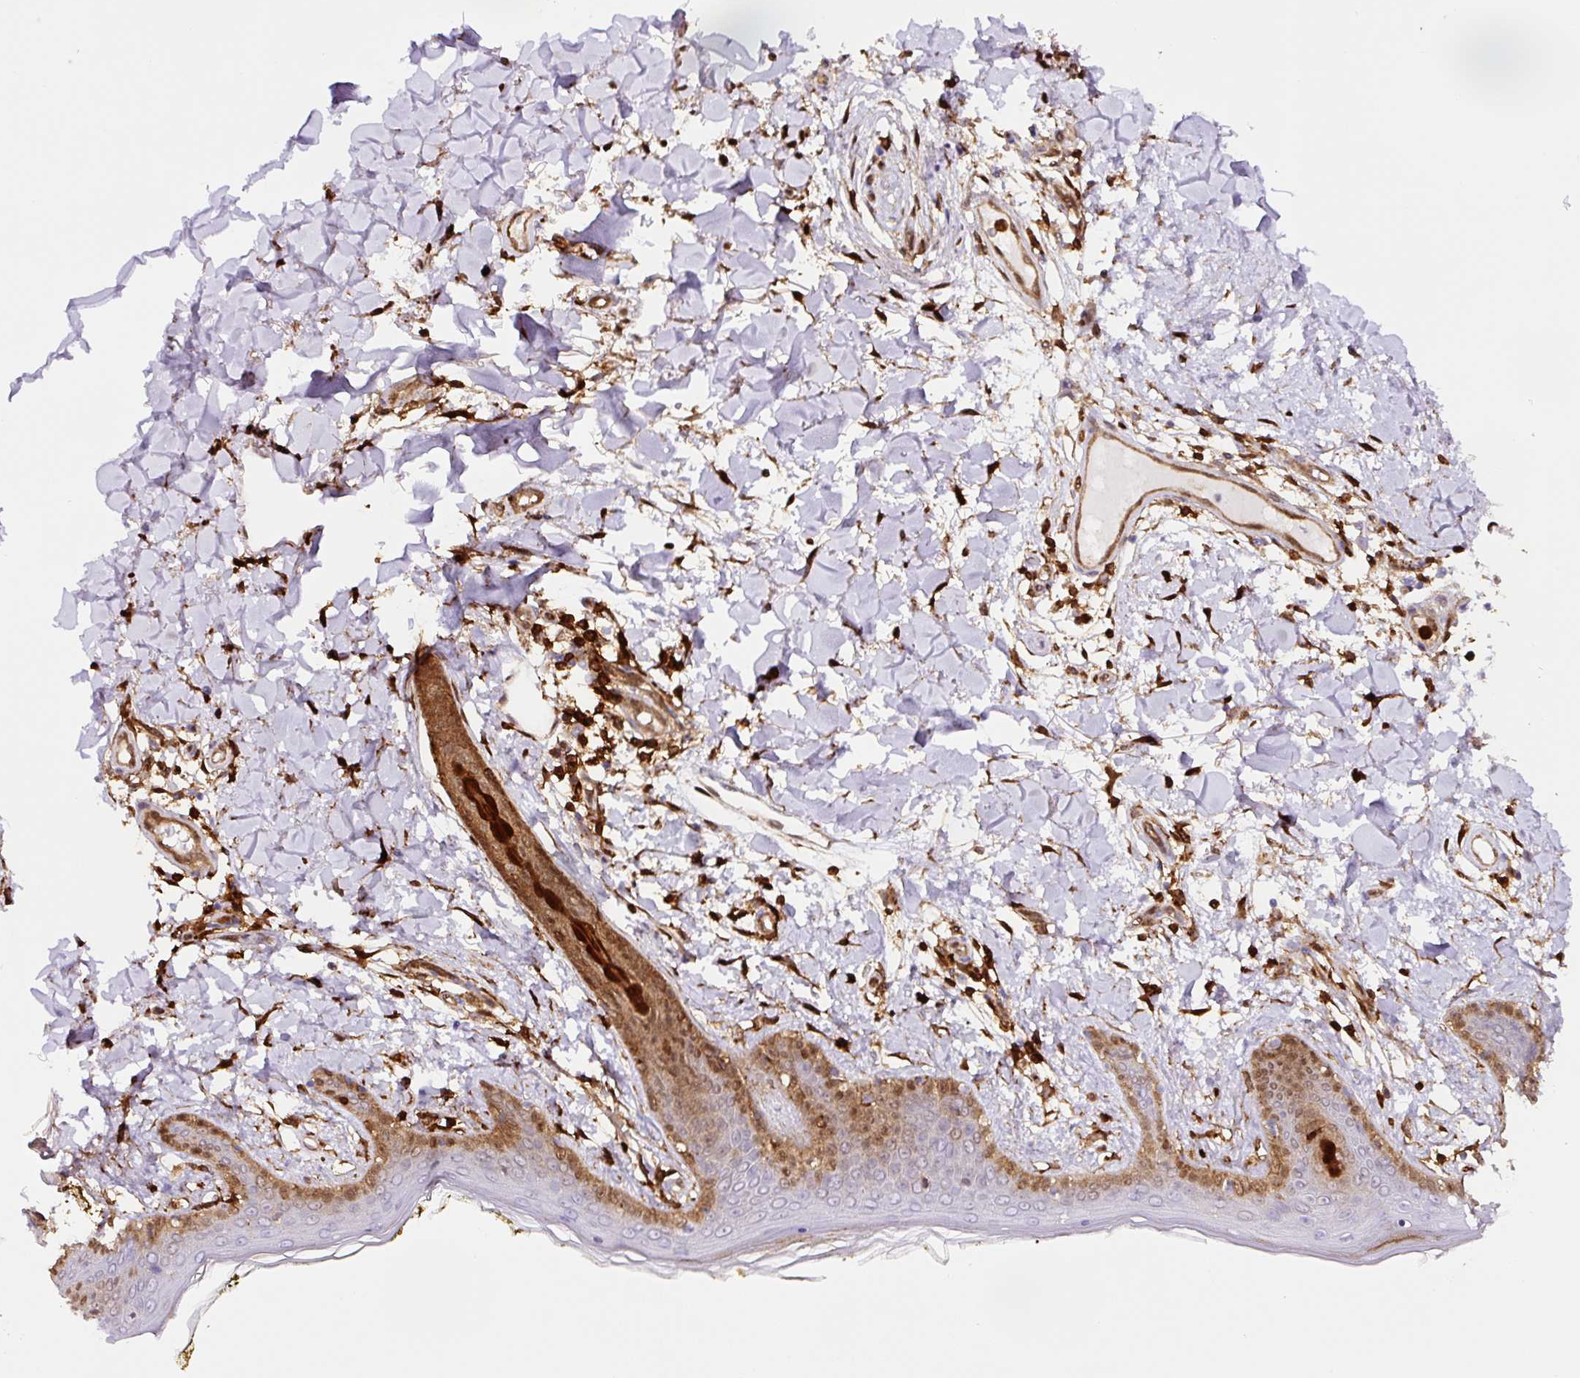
{"staining": {"intensity": "strong", "quantity": ">75%", "location": "cytoplasmic/membranous,nuclear"}, "tissue": "skin", "cell_type": "Fibroblasts", "image_type": "normal", "snomed": [{"axis": "morphology", "description": "Normal tissue, NOS"}, {"axis": "topography", "description": "Skin"}], "caption": "Brown immunohistochemical staining in normal skin reveals strong cytoplasmic/membranous,nuclear positivity in approximately >75% of fibroblasts.", "gene": "ANXA1", "patient": {"sex": "female", "age": 34}}